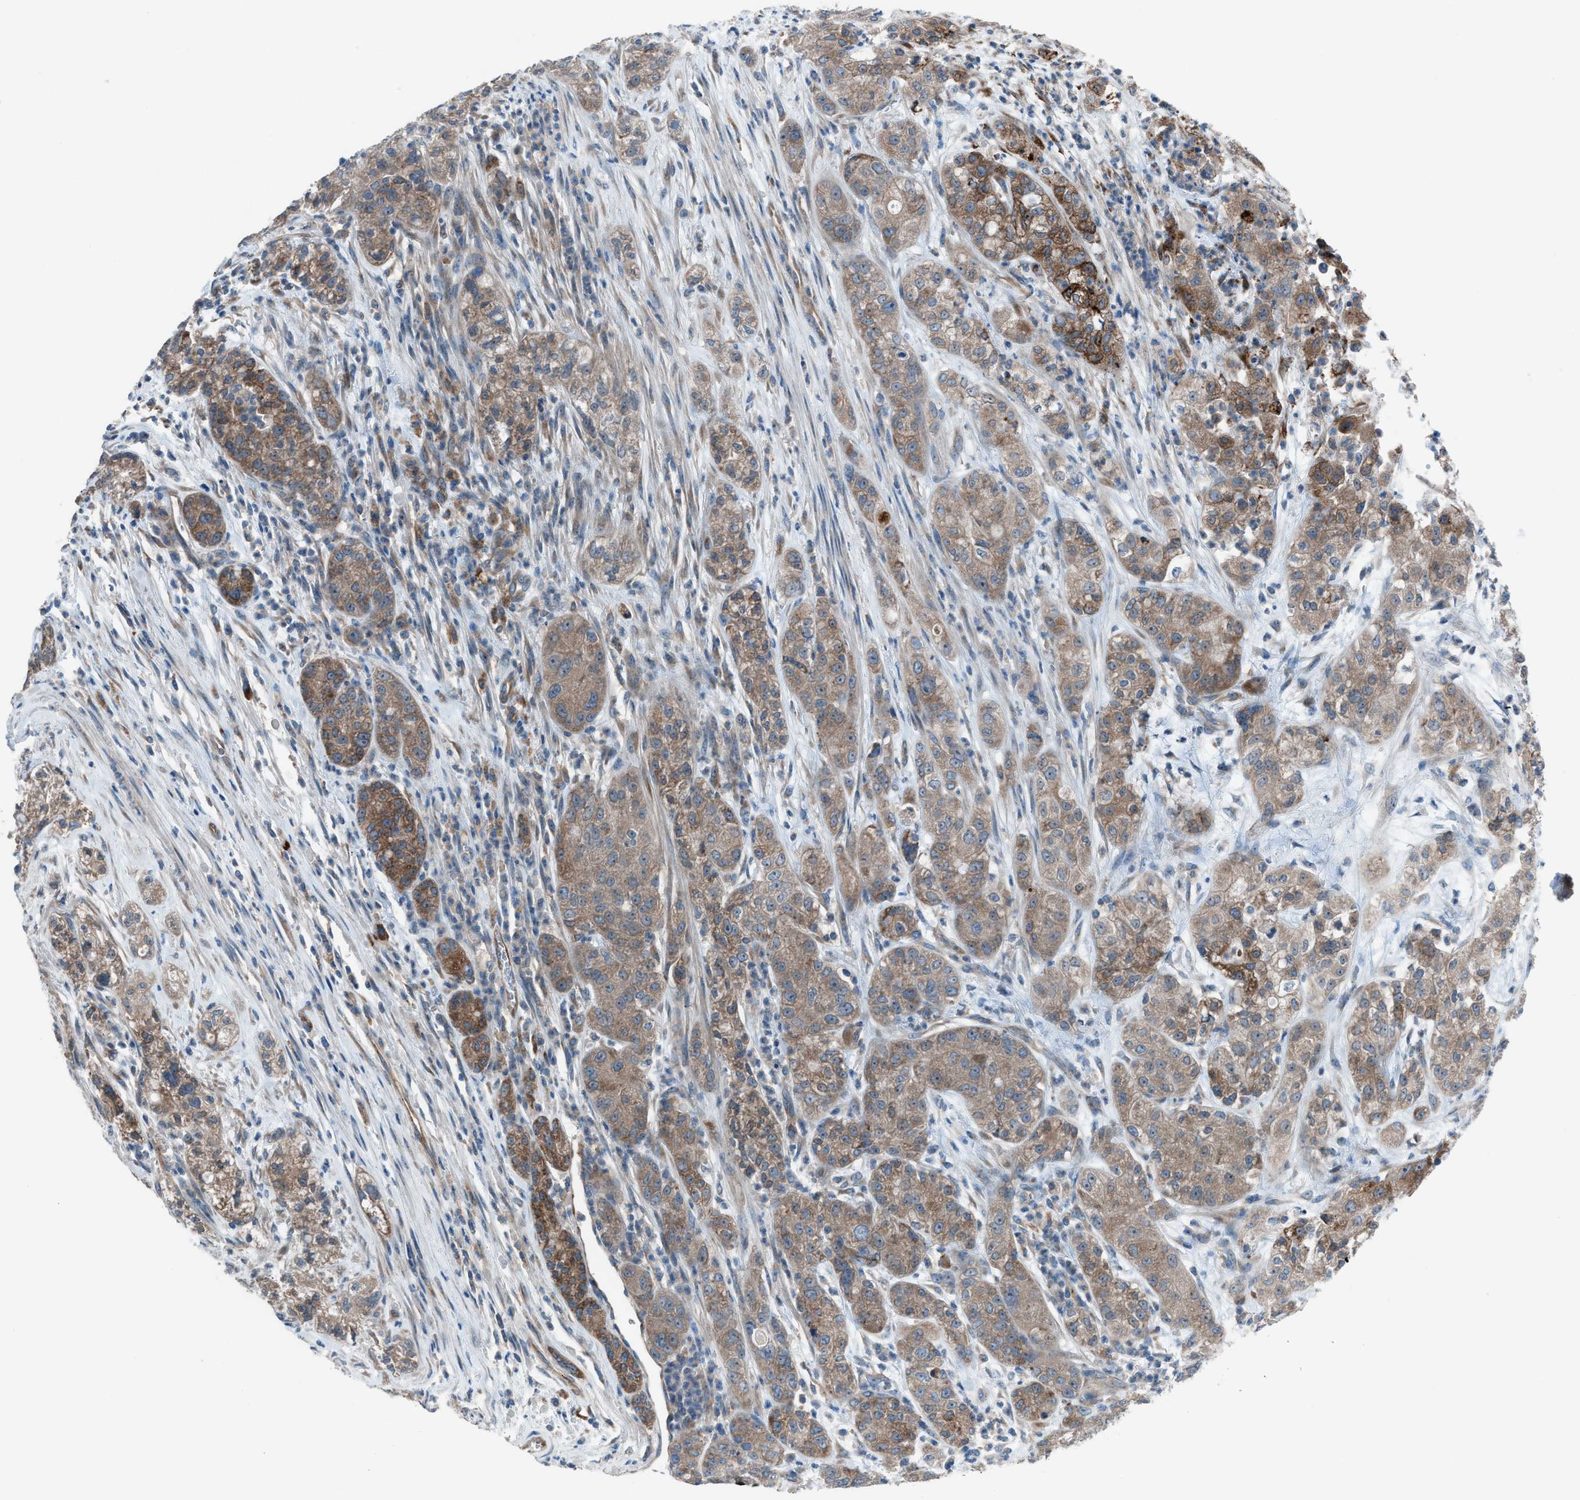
{"staining": {"intensity": "moderate", "quantity": ">75%", "location": "cytoplasmic/membranous"}, "tissue": "pancreatic cancer", "cell_type": "Tumor cells", "image_type": "cancer", "snomed": [{"axis": "morphology", "description": "Adenocarcinoma, NOS"}, {"axis": "topography", "description": "Pancreas"}], "caption": "Human pancreatic adenocarcinoma stained with a protein marker reveals moderate staining in tumor cells.", "gene": "HEG1", "patient": {"sex": "female", "age": 78}}